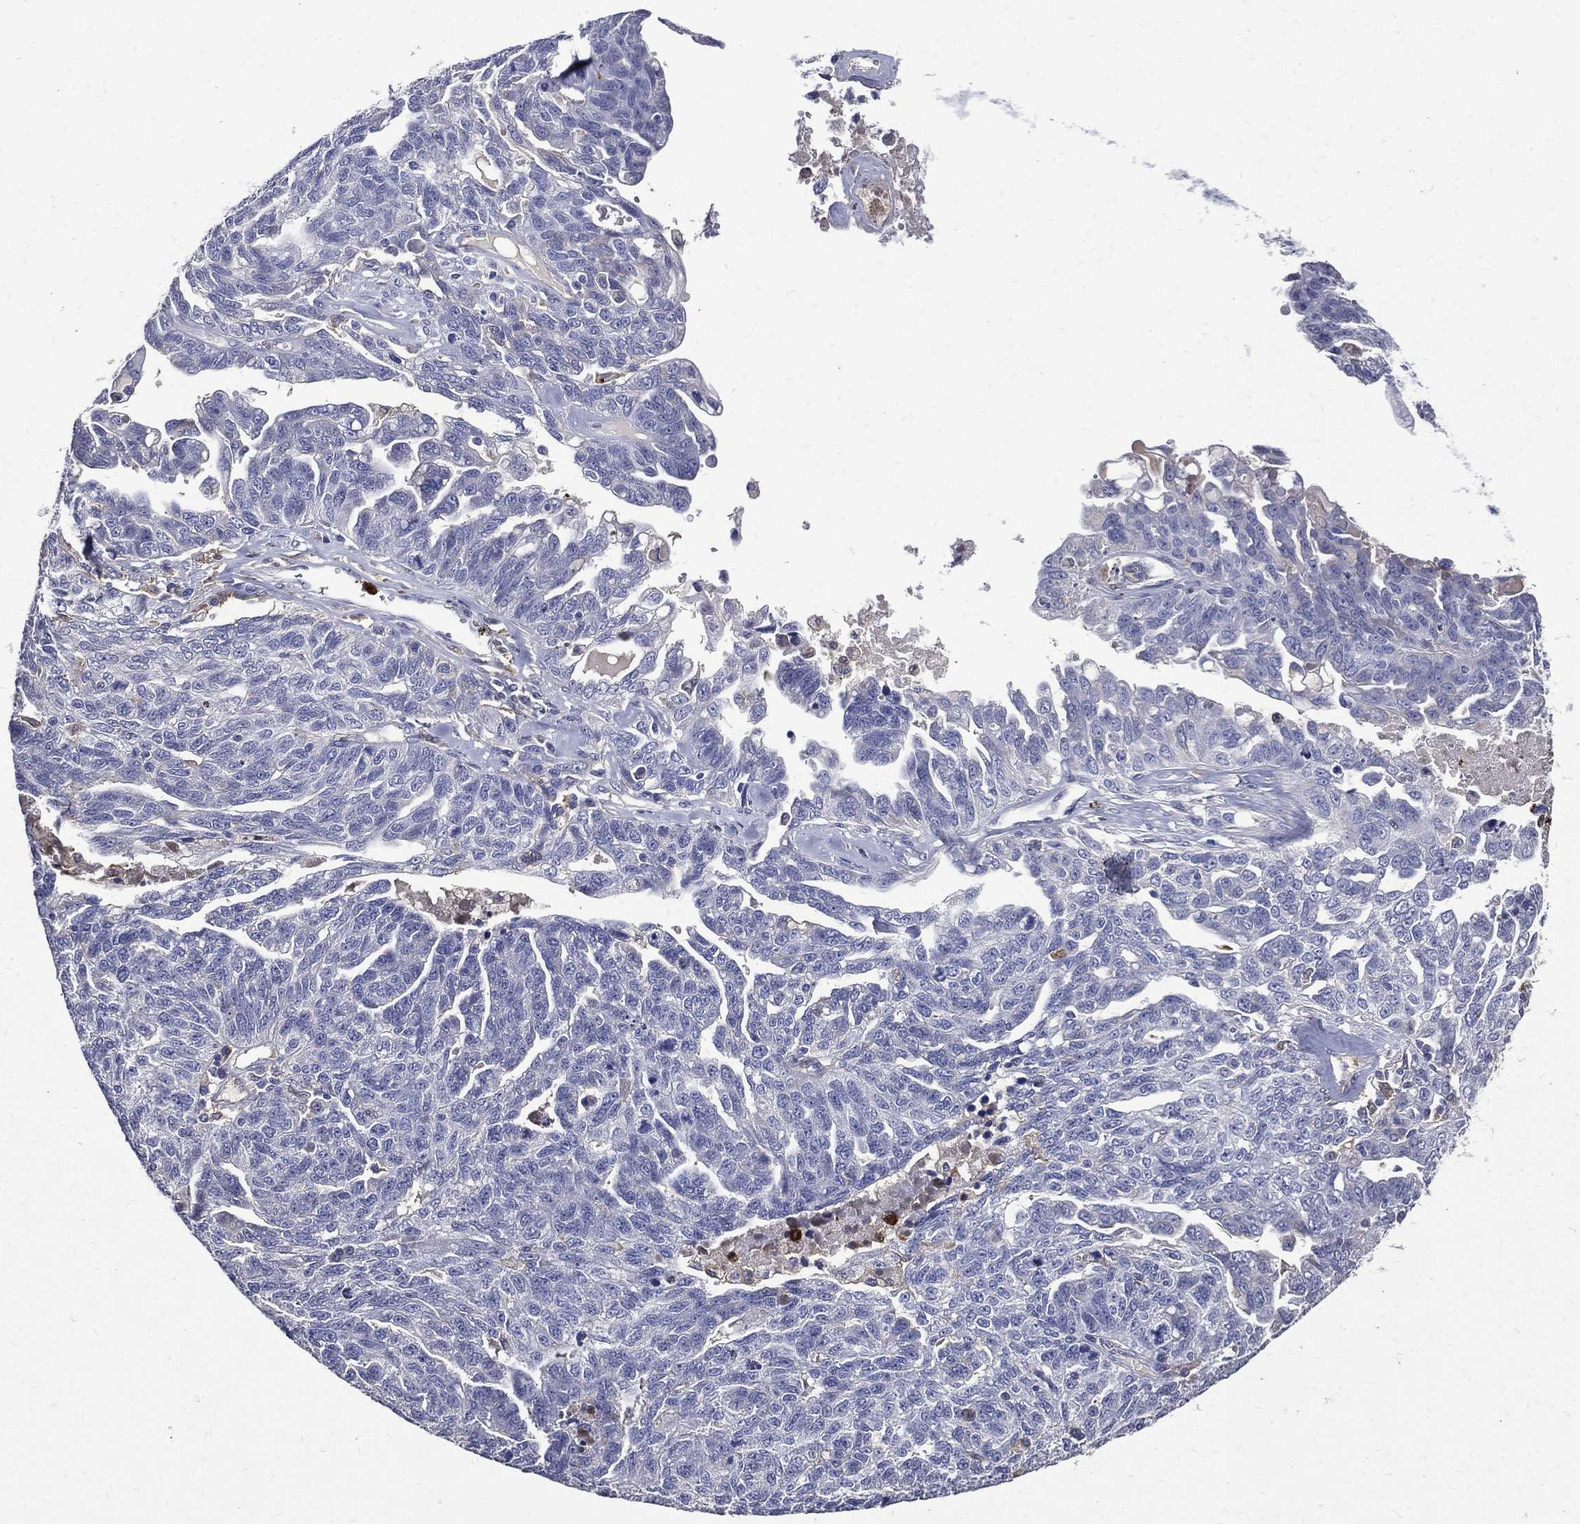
{"staining": {"intensity": "negative", "quantity": "none", "location": "none"}, "tissue": "ovarian cancer", "cell_type": "Tumor cells", "image_type": "cancer", "snomed": [{"axis": "morphology", "description": "Cystadenocarcinoma, serous, NOS"}, {"axis": "topography", "description": "Ovary"}], "caption": "Ovarian cancer (serous cystadenocarcinoma) stained for a protein using IHC exhibits no staining tumor cells.", "gene": "GPR171", "patient": {"sex": "female", "age": 71}}